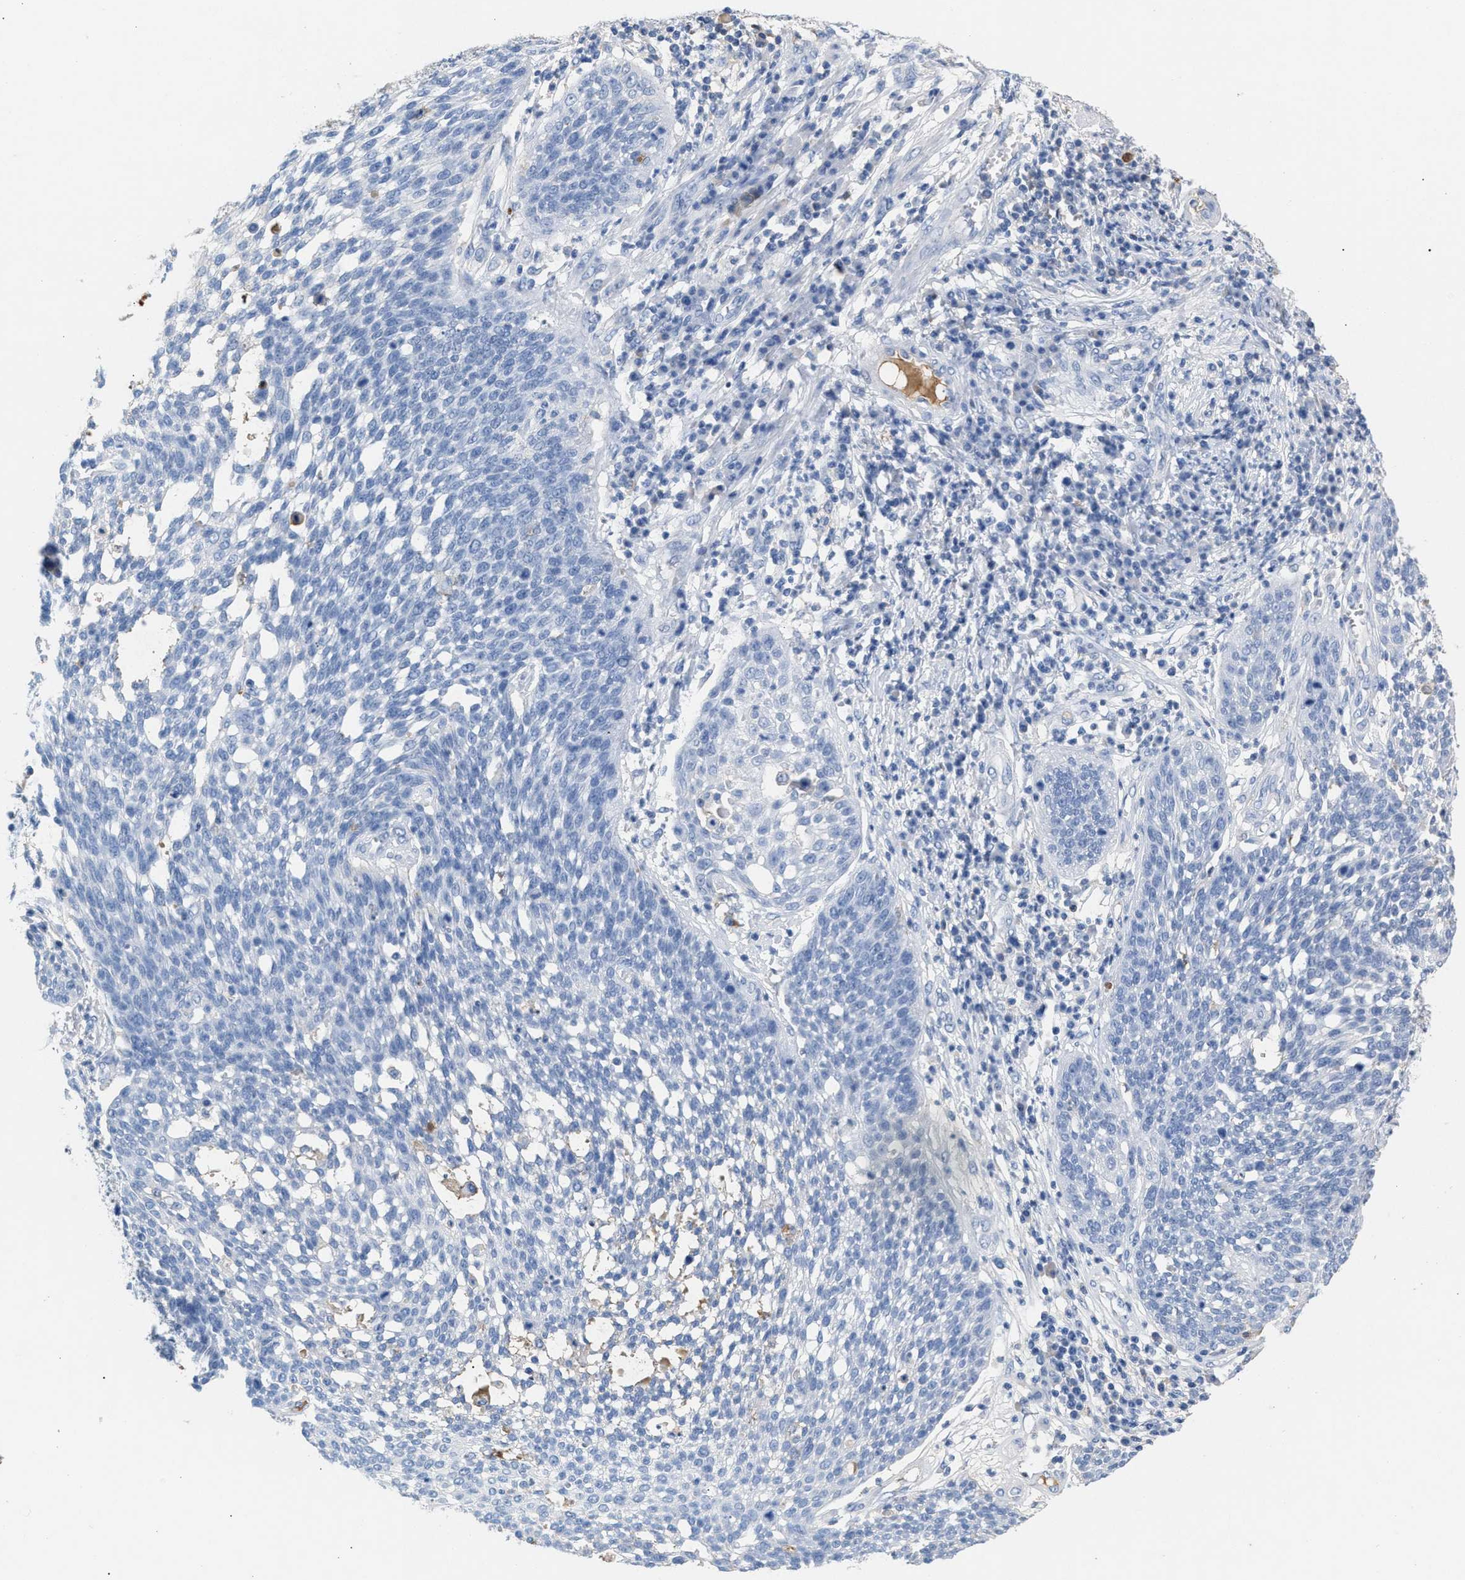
{"staining": {"intensity": "negative", "quantity": "none", "location": "none"}, "tissue": "cervical cancer", "cell_type": "Tumor cells", "image_type": "cancer", "snomed": [{"axis": "morphology", "description": "Squamous cell carcinoma, NOS"}, {"axis": "topography", "description": "Cervix"}], "caption": "Tumor cells are negative for brown protein staining in cervical cancer (squamous cell carcinoma).", "gene": "APOH", "patient": {"sex": "female", "age": 34}}